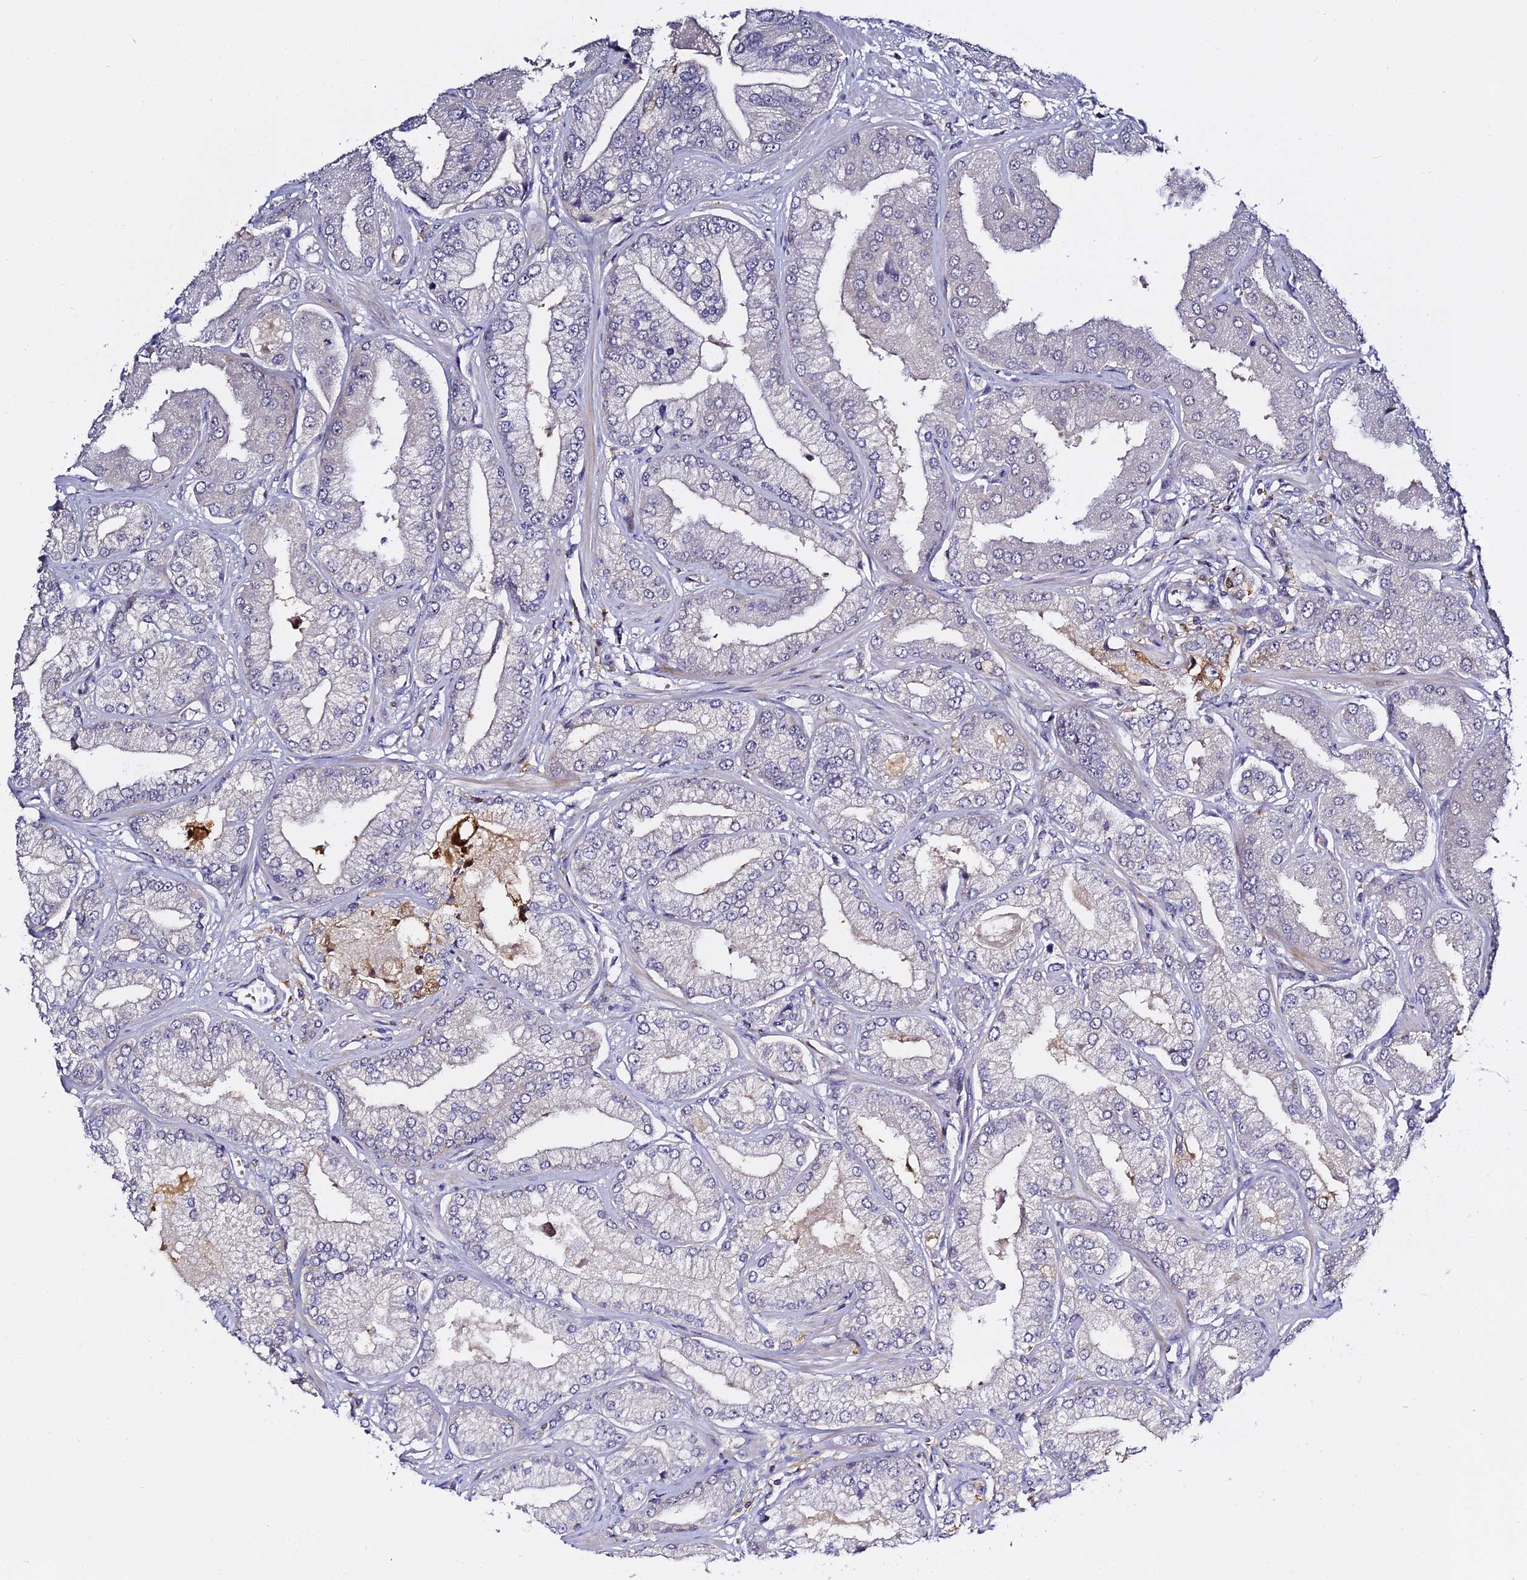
{"staining": {"intensity": "negative", "quantity": "none", "location": "none"}, "tissue": "prostate cancer", "cell_type": "Tumor cells", "image_type": "cancer", "snomed": [{"axis": "morphology", "description": "Adenocarcinoma, Low grade"}, {"axis": "topography", "description": "Prostate"}], "caption": "The photomicrograph demonstrates no significant expression in tumor cells of adenocarcinoma (low-grade) (prostate).", "gene": "IL4I1", "patient": {"sex": "male", "age": 55}}